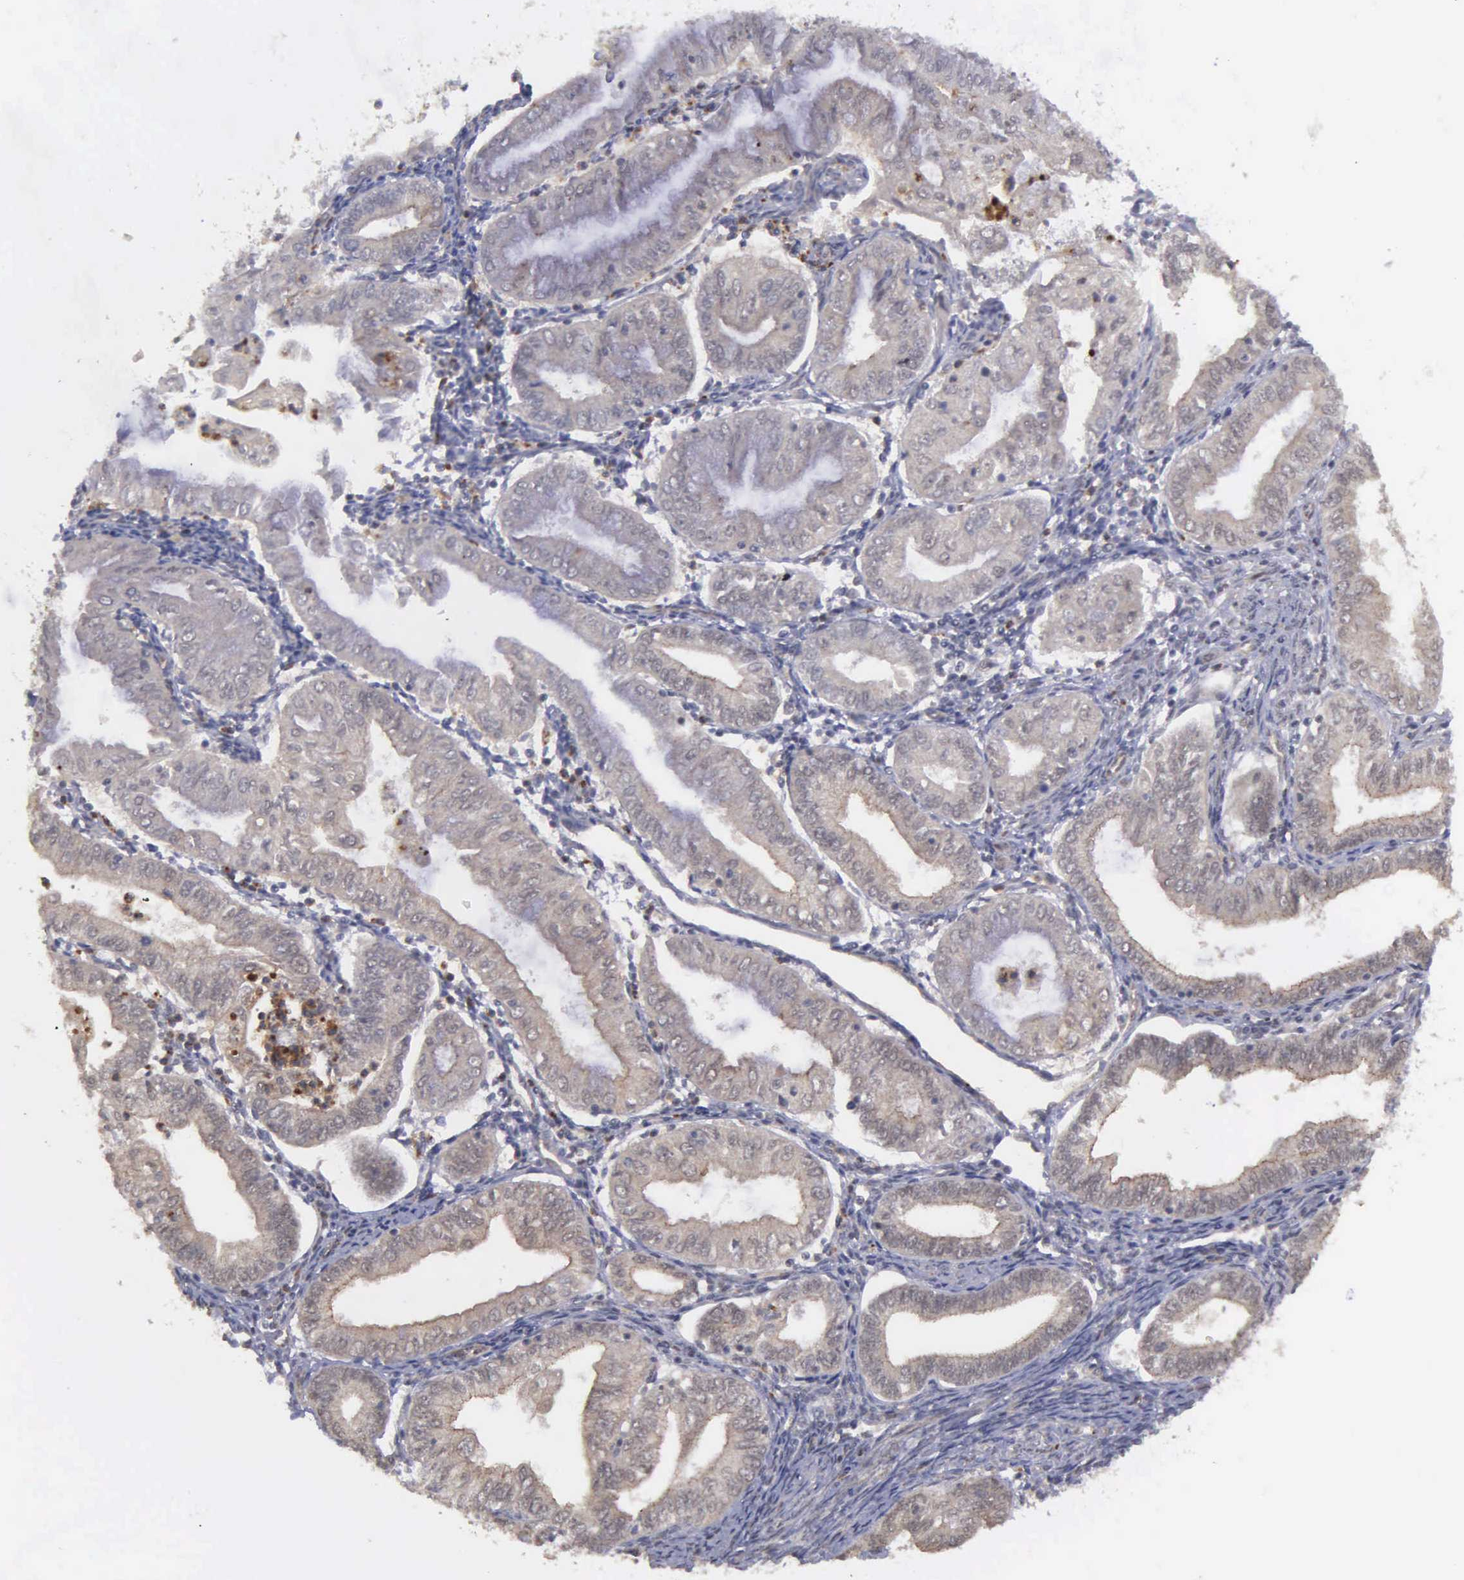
{"staining": {"intensity": "weak", "quantity": "<25%", "location": "cytoplasmic/membranous"}, "tissue": "endometrial cancer", "cell_type": "Tumor cells", "image_type": "cancer", "snomed": [{"axis": "morphology", "description": "Adenocarcinoma, NOS"}, {"axis": "topography", "description": "Endometrium"}], "caption": "The immunohistochemistry histopathology image has no significant staining in tumor cells of endometrial adenocarcinoma tissue.", "gene": "MAP3K9", "patient": {"sex": "female", "age": 55}}